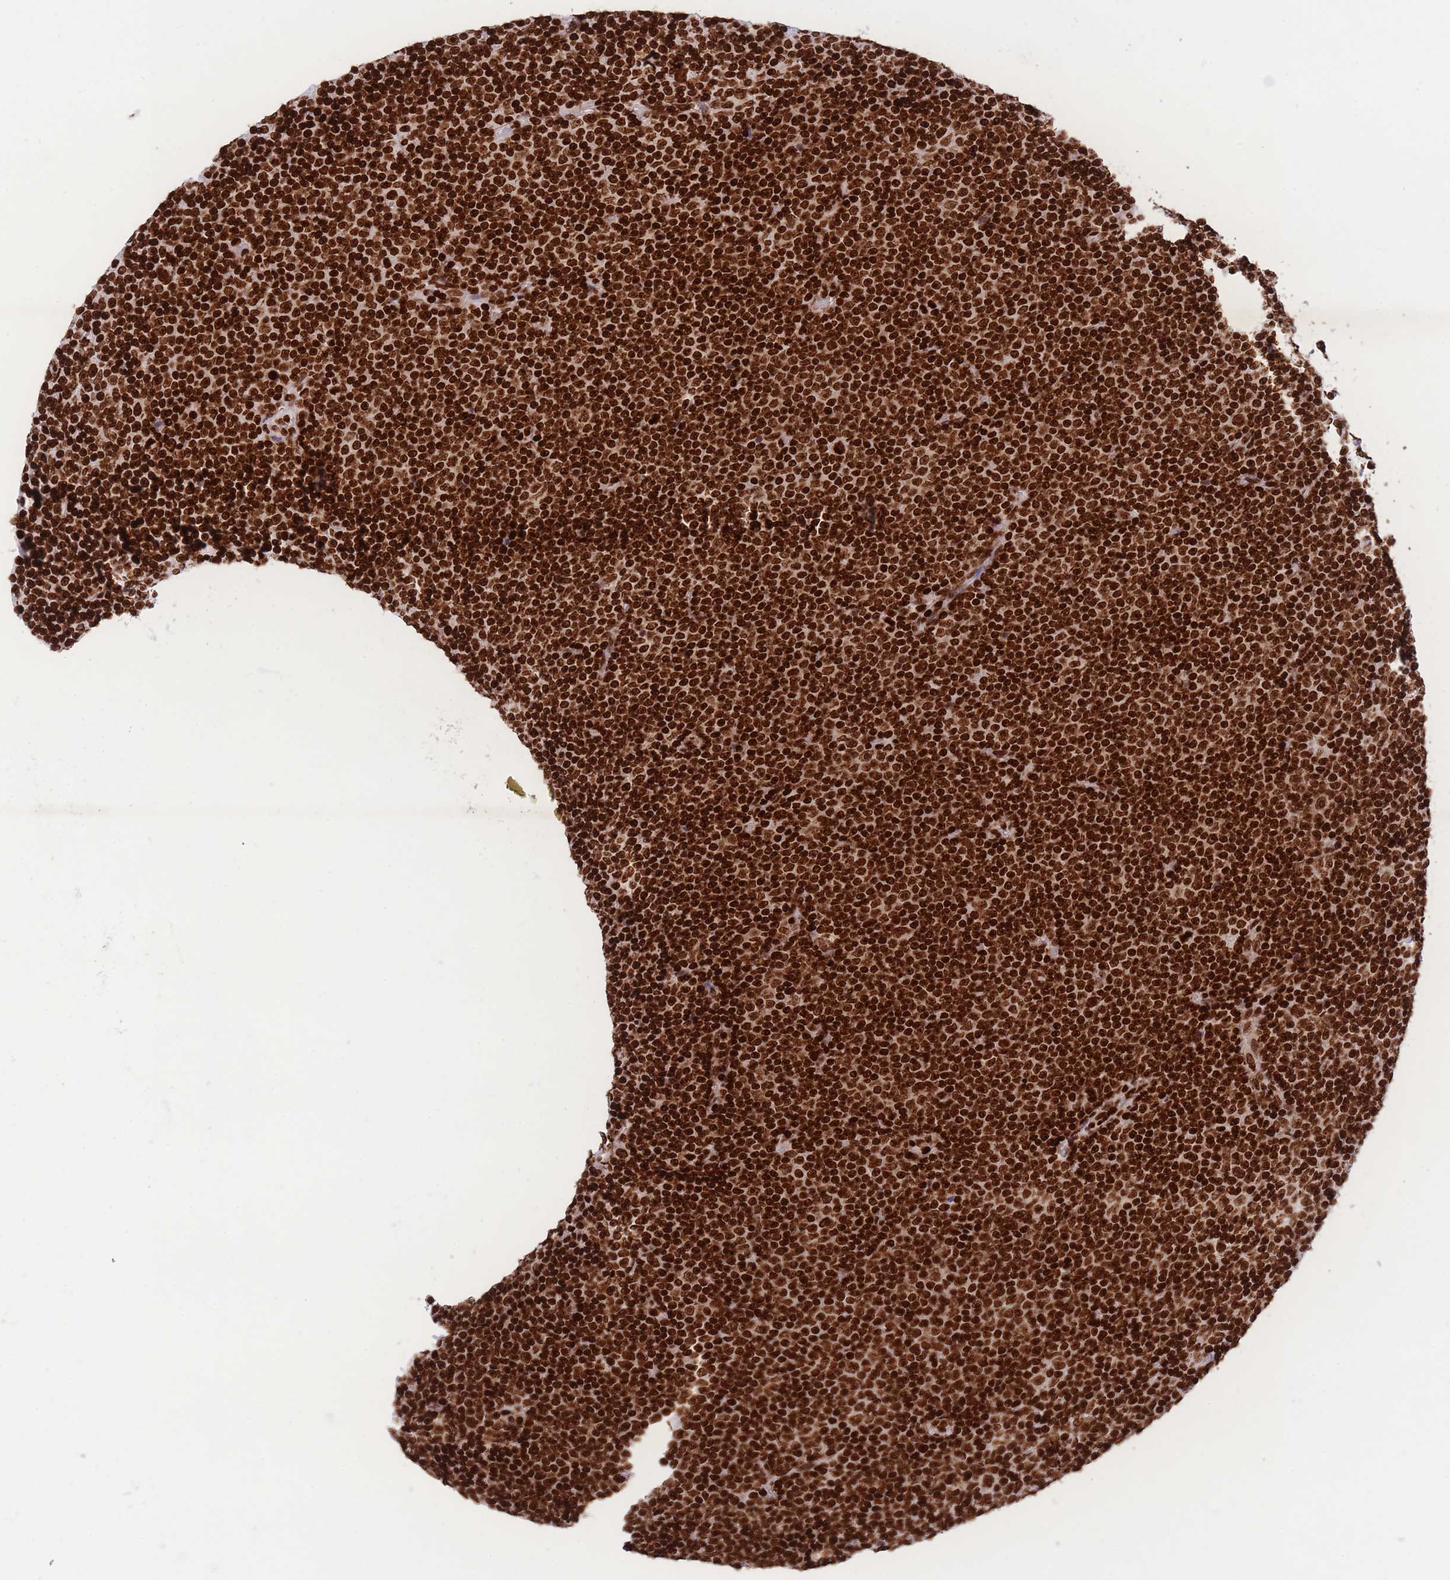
{"staining": {"intensity": "strong", "quantity": ">75%", "location": "nuclear"}, "tissue": "lymphoma", "cell_type": "Tumor cells", "image_type": "cancer", "snomed": [{"axis": "morphology", "description": "Malignant lymphoma, non-Hodgkin's type, Low grade"}, {"axis": "topography", "description": "Lymph node"}], "caption": "This histopathology image demonstrates lymphoma stained with immunohistochemistry to label a protein in brown. The nuclear of tumor cells show strong positivity for the protein. Nuclei are counter-stained blue.", "gene": "H2BC11", "patient": {"sex": "female", "age": 67}}